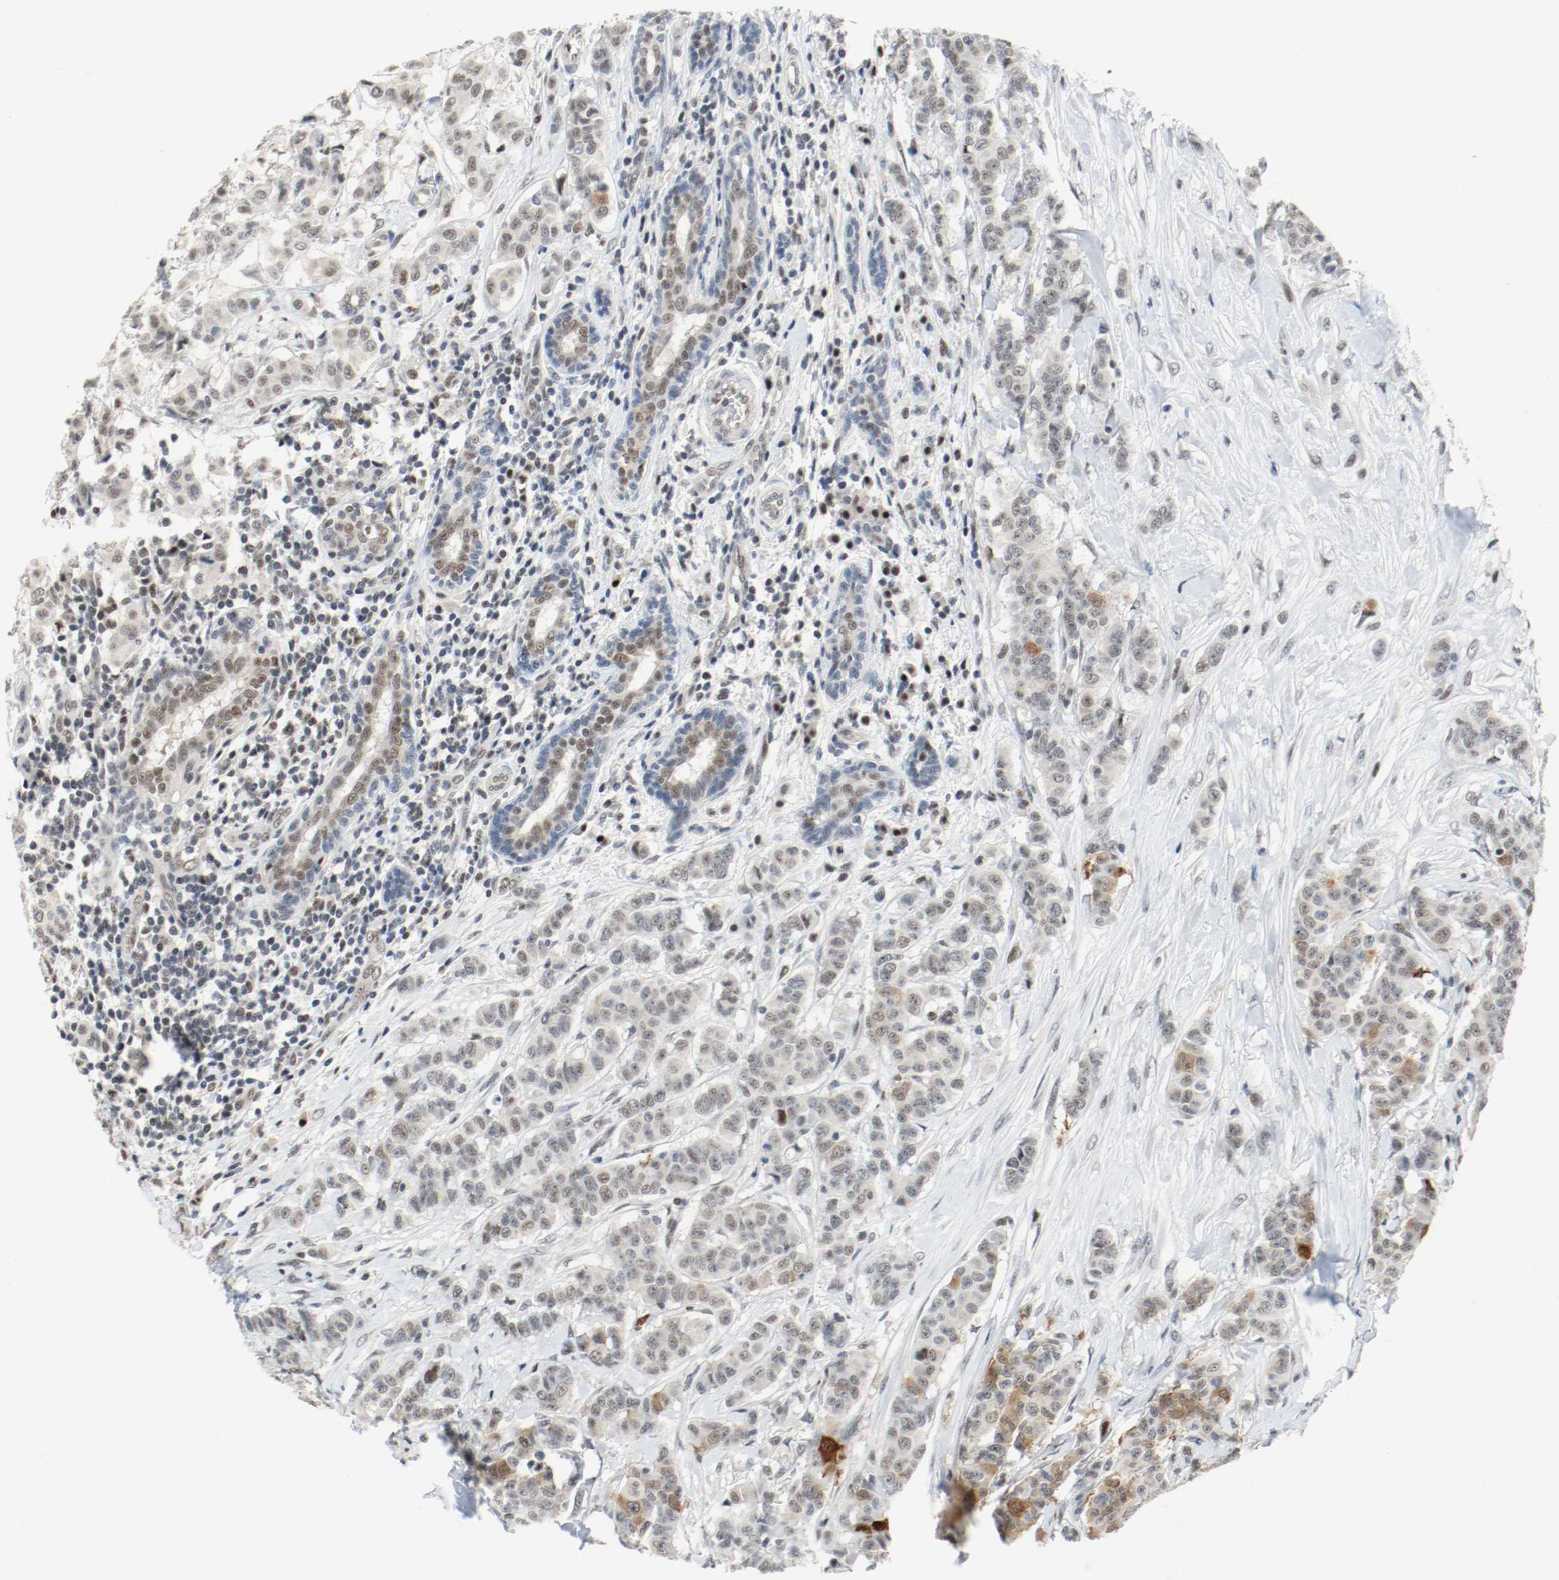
{"staining": {"intensity": "moderate", "quantity": ">75%", "location": "cytoplasmic/membranous,nuclear"}, "tissue": "breast cancer", "cell_type": "Tumor cells", "image_type": "cancer", "snomed": [{"axis": "morphology", "description": "Duct carcinoma"}, {"axis": "topography", "description": "Breast"}], "caption": "Human intraductal carcinoma (breast) stained with a protein marker shows moderate staining in tumor cells.", "gene": "ASH1L", "patient": {"sex": "female", "age": 40}}